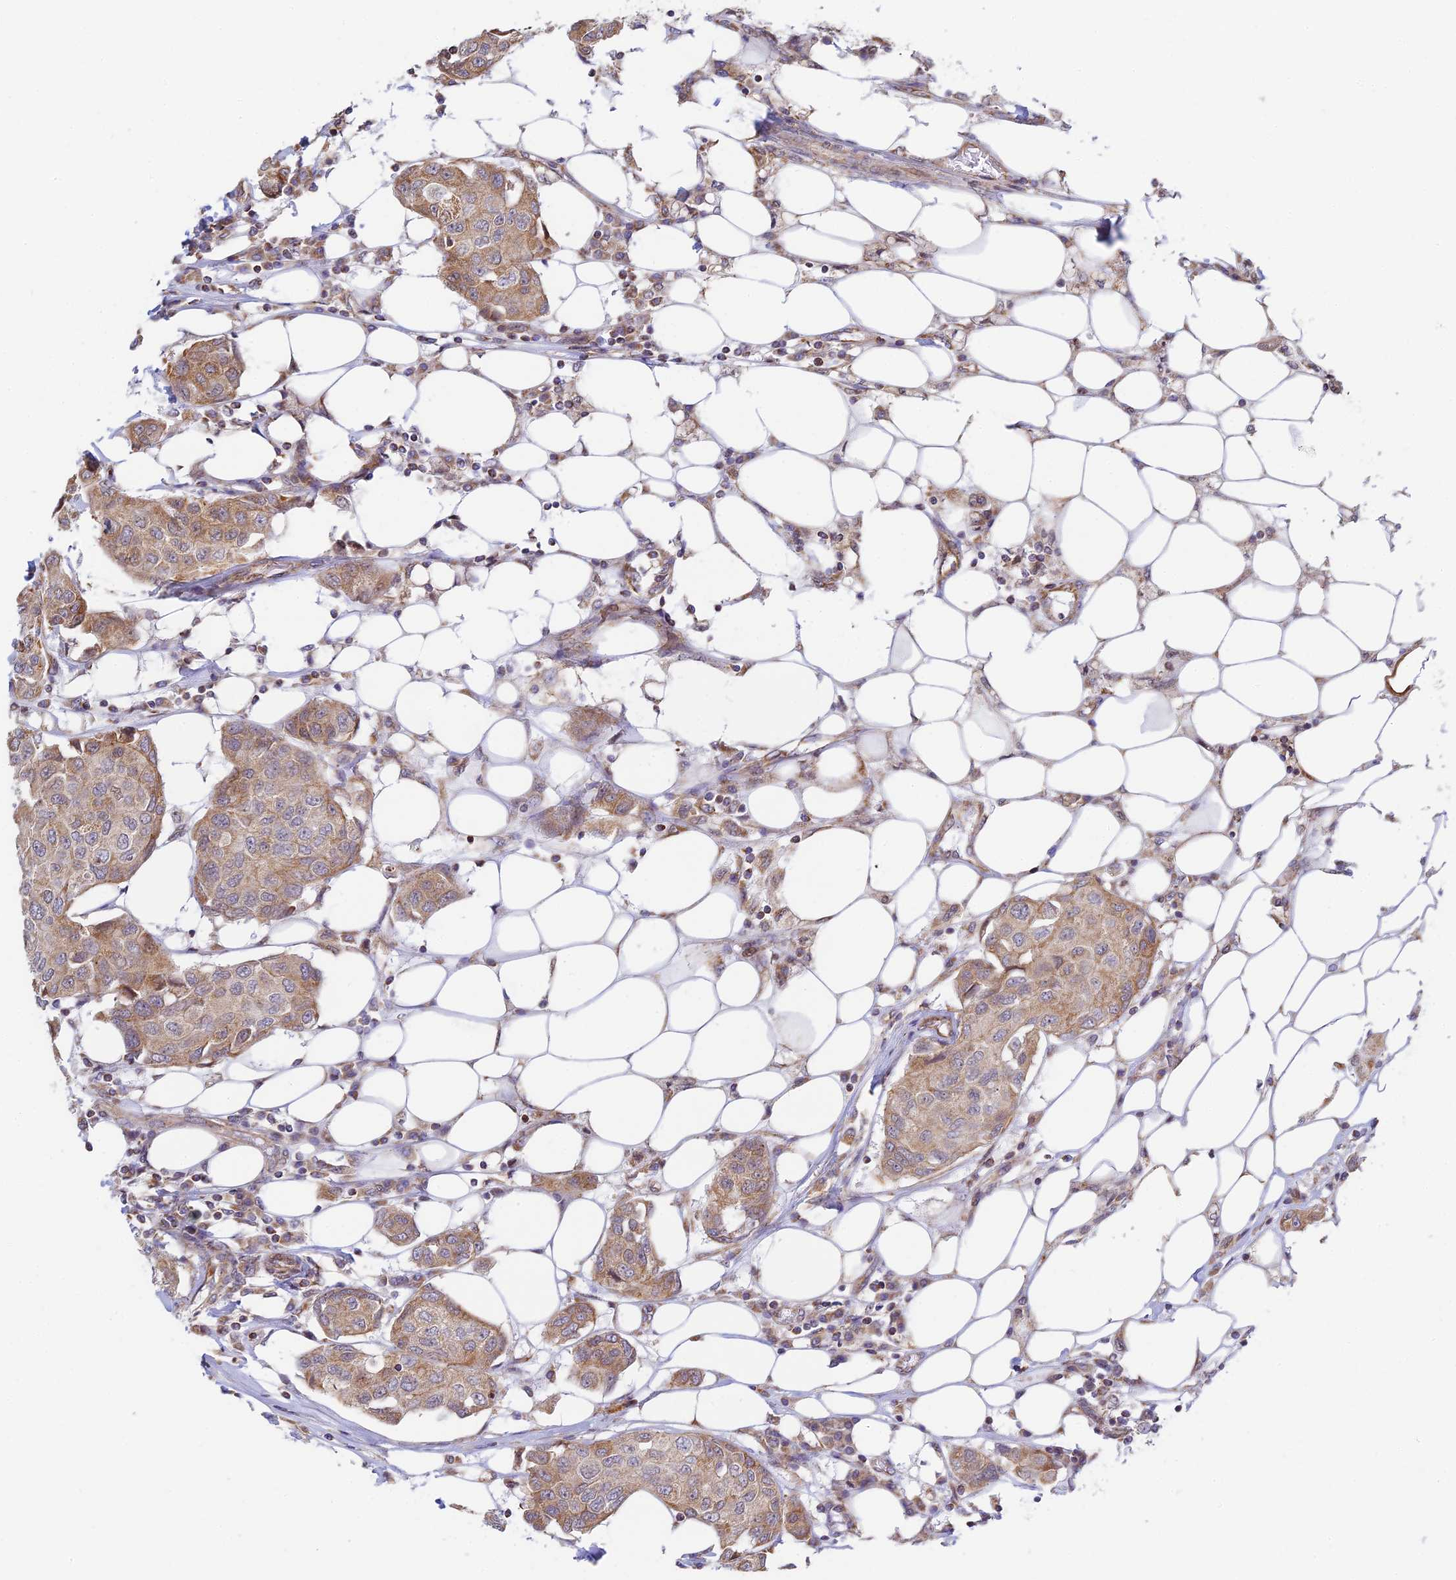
{"staining": {"intensity": "weak", "quantity": ">75%", "location": "cytoplasmic/membranous"}, "tissue": "breast cancer", "cell_type": "Tumor cells", "image_type": "cancer", "snomed": [{"axis": "morphology", "description": "Duct carcinoma"}, {"axis": "topography", "description": "Breast"}], "caption": "A photomicrograph showing weak cytoplasmic/membranous positivity in approximately >75% of tumor cells in breast cancer, as visualized by brown immunohistochemical staining.", "gene": "HOOK2", "patient": {"sex": "female", "age": 80}}